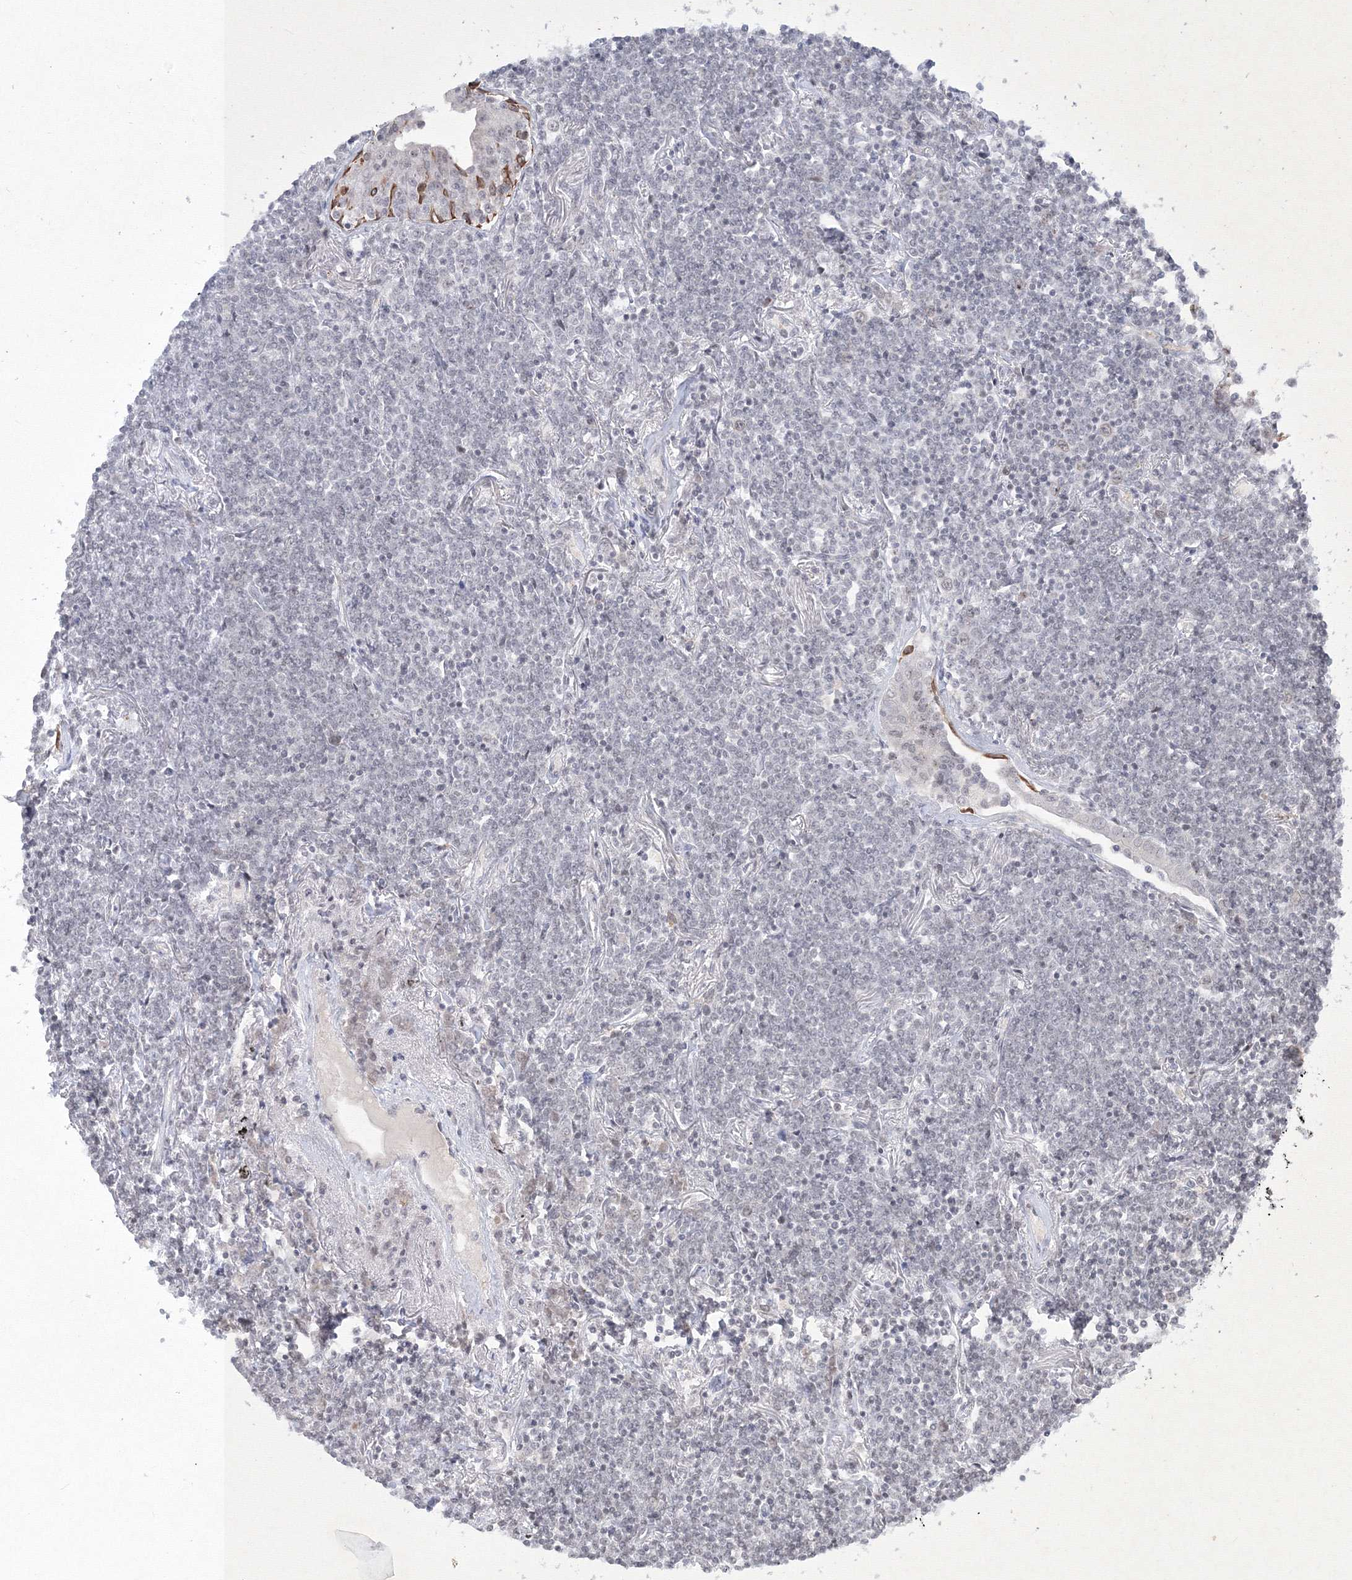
{"staining": {"intensity": "negative", "quantity": "none", "location": "none"}, "tissue": "lymphoma", "cell_type": "Tumor cells", "image_type": "cancer", "snomed": [{"axis": "morphology", "description": "Malignant lymphoma, non-Hodgkin's type, Low grade"}, {"axis": "topography", "description": "Lung"}], "caption": "The histopathology image shows no significant positivity in tumor cells of lymphoma.", "gene": "NXPE3", "patient": {"sex": "female", "age": 71}}